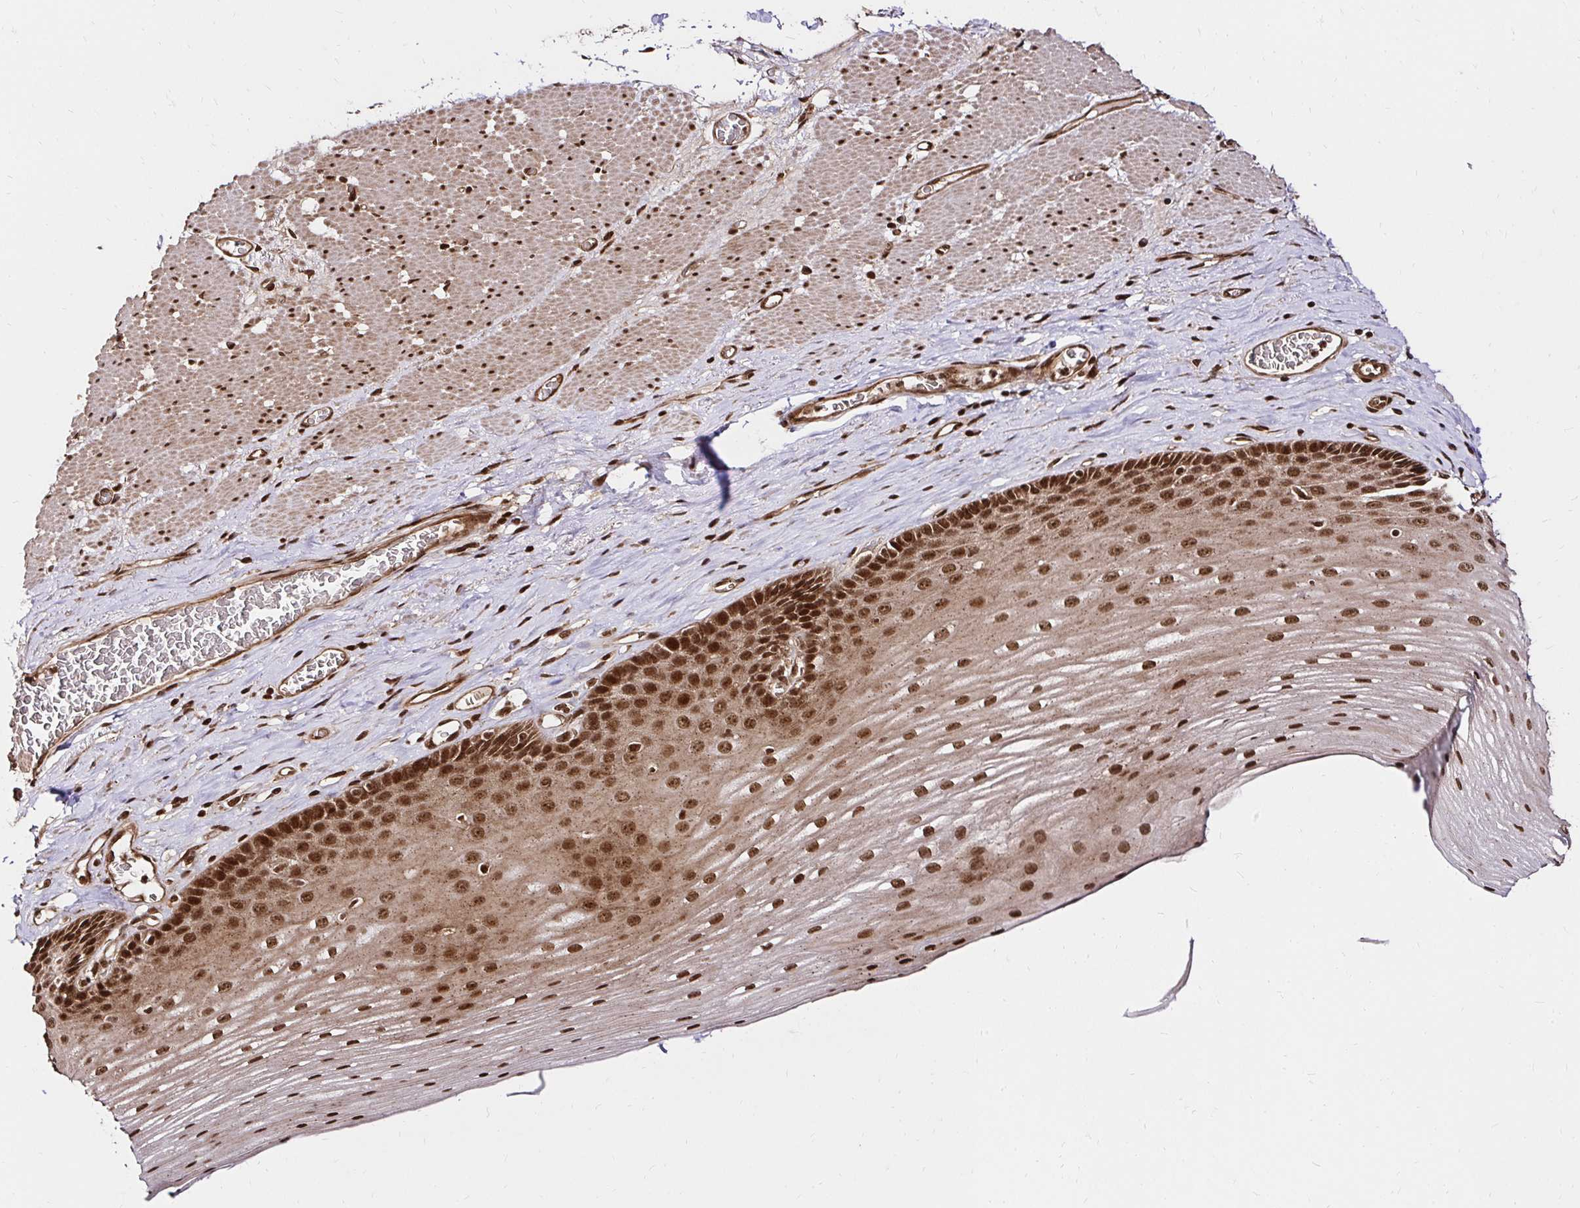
{"staining": {"intensity": "strong", "quantity": ">75%", "location": "cytoplasmic/membranous,nuclear"}, "tissue": "esophagus", "cell_type": "Squamous epithelial cells", "image_type": "normal", "snomed": [{"axis": "morphology", "description": "Normal tissue, NOS"}, {"axis": "topography", "description": "Esophagus"}], "caption": "Strong cytoplasmic/membranous,nuclear expression is present in about >75% of squamous epithelial cells in benign esophagus.", "gene": "GLYR1", "patient": {"sex": "male", "age": 62}}